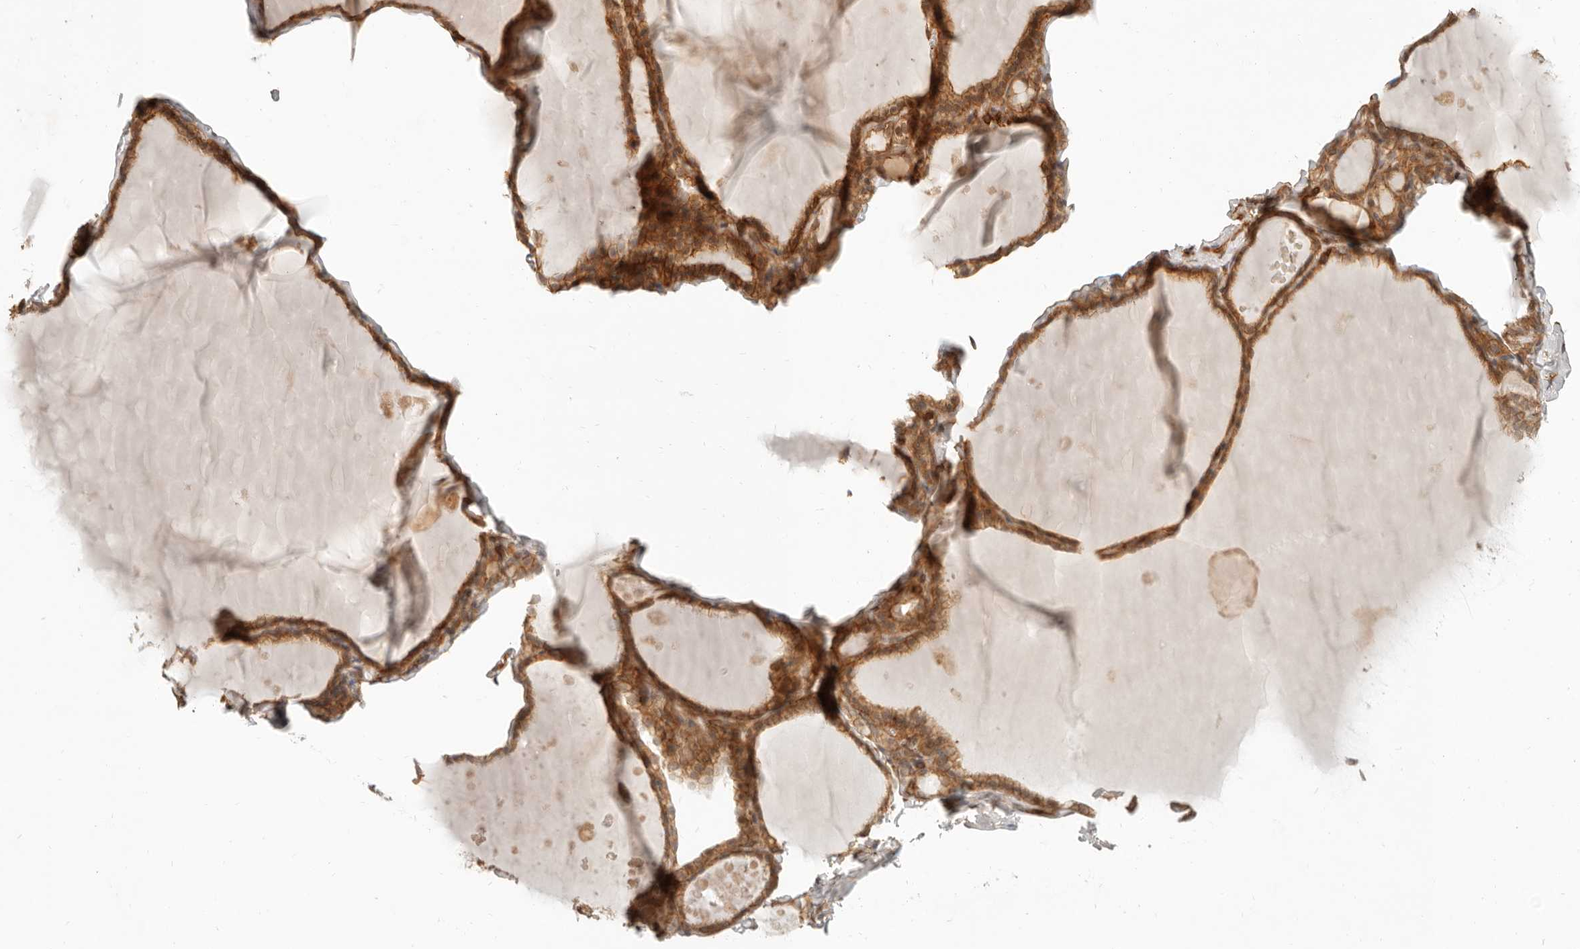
{"staining": {"intensity": "moderate", "quantity": ">75%", "location": "cytoplasmic/membranous"}, "tissue": "thyroid gland", "cell_type": "Glandular cells", "image_type": "normal", "snomed": [{"axis": "morphology", "description": "Normal tissue, NOS"}, {"axis": "topography", "description": "Thyroid gland"}], "caption": "Unremarkable thyroid gland shows moderate cytoplasmic/membranous staining in about >75% of glandular cells Nuclei are stained in blue..", "gene": "UFSP1", "patient": {"sex": "male", "age": 56}}